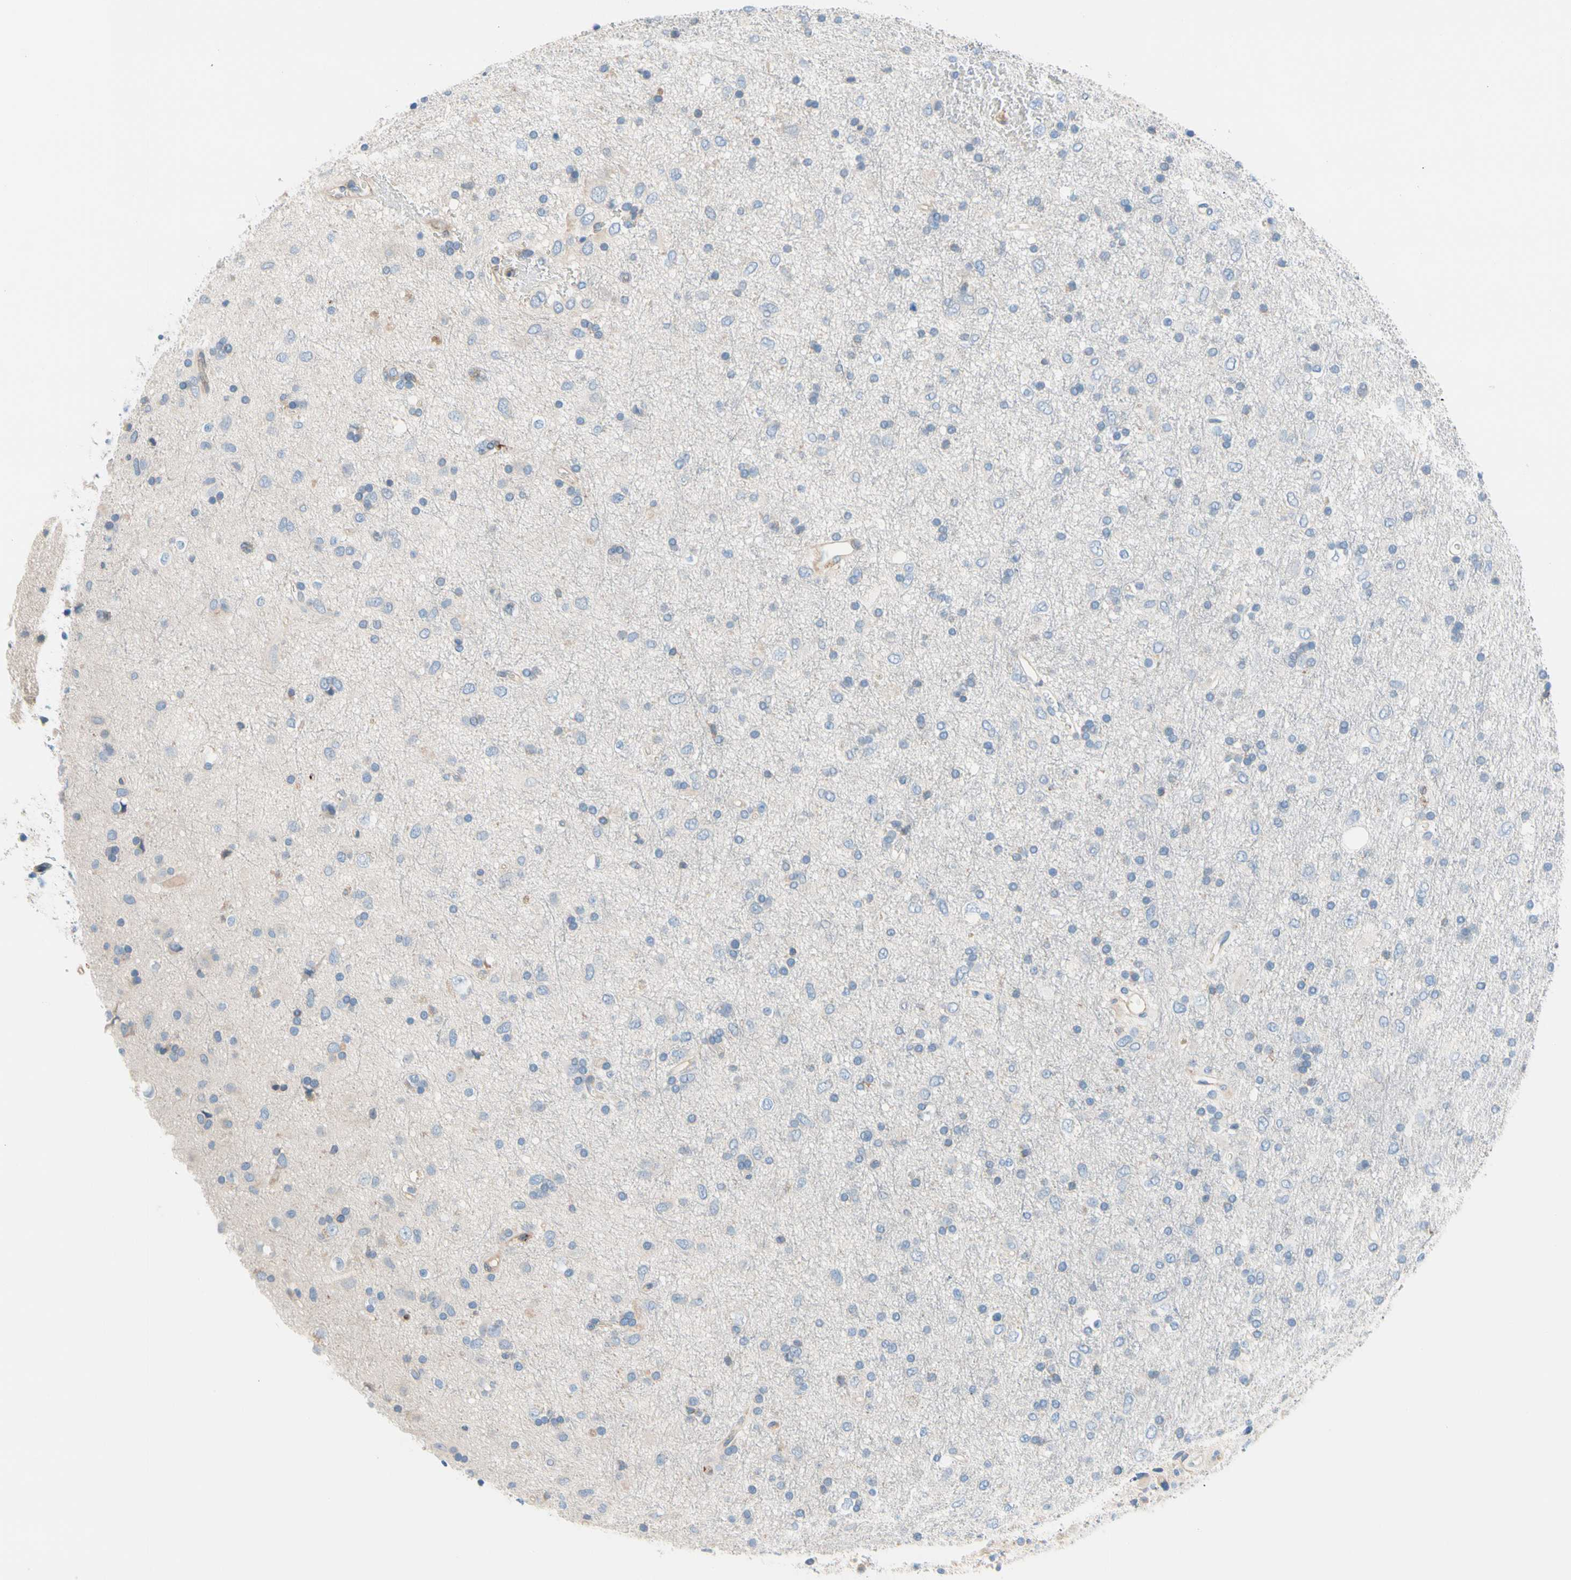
{"staining": {"intensity": "negative", "quantity": "none", "location": "none"}, "tissue": "glioma", "cell_type": "Tumor cells", "image_type": "cancer", "snomed": [{"axis": "morphology", "description": "Glioma, malignant, Low grade"}, {"axis": "topography", "description": "Brain"}], "caption": "Malignant low-grade glioma was stained to show a protein in brown. There is no significant positivity in tumor cells.", "gene": "MAP3K3", "patient": {"sex": "male", "age": 77}}